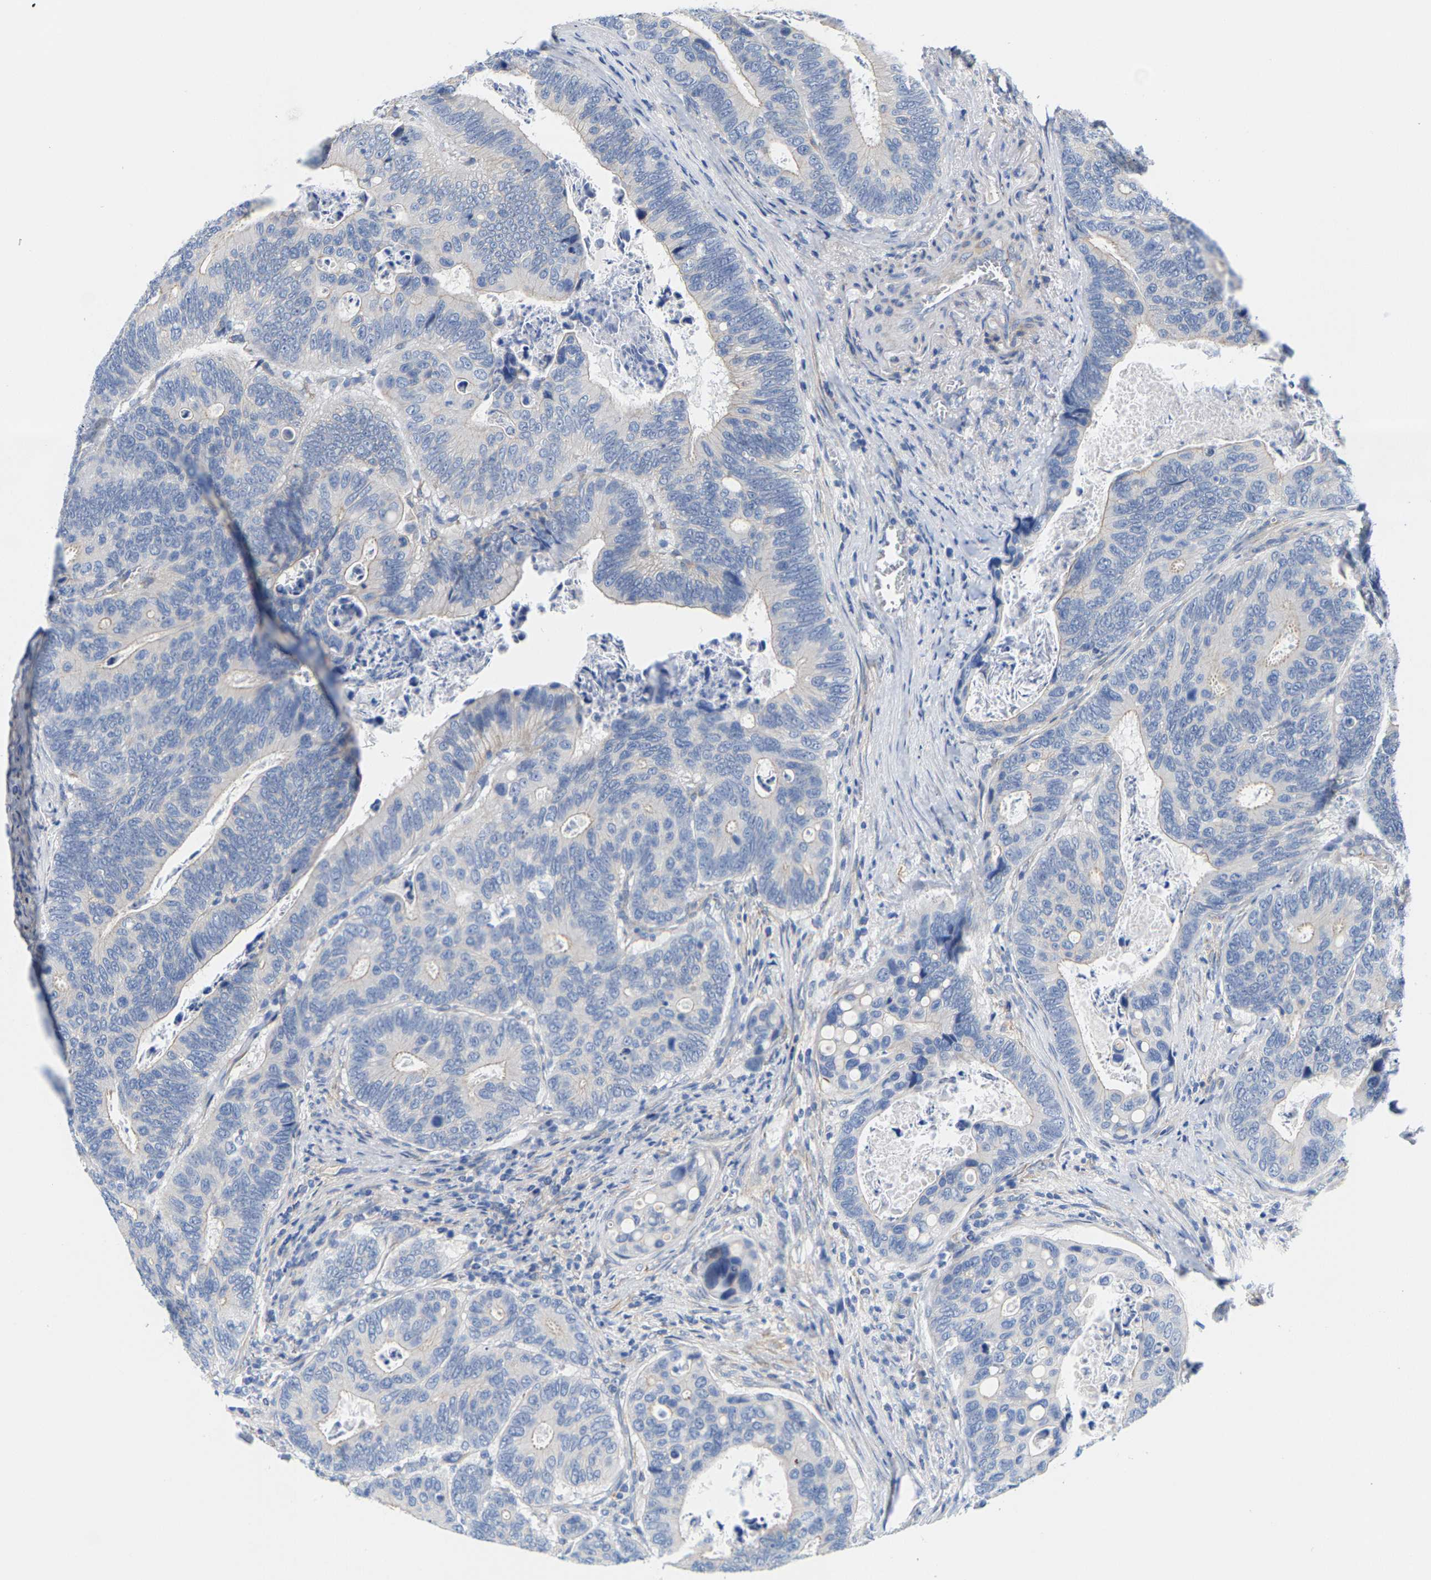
{"staining": {"intensity": "negative", "quantity": "none", "location": "none"}, "tissue": "colorectal cancer", "cell_type": "Tumor cells", "image_type": "cancer", "snomed": [{"axis": "morphology", "description": "Inflammation, NOS"}, {"axis": "morphology", "description": "Adenocarcinoma, NOS"}, {"axis": "topography", "description": "Colon"}], "caption": "DAB immunohistochemical staining of human adenocarcinoma (colorectal) shows no significant expression in tumor cells.", "gene": "DSCAM", "patient": {"sex": "male", "age": 72}}